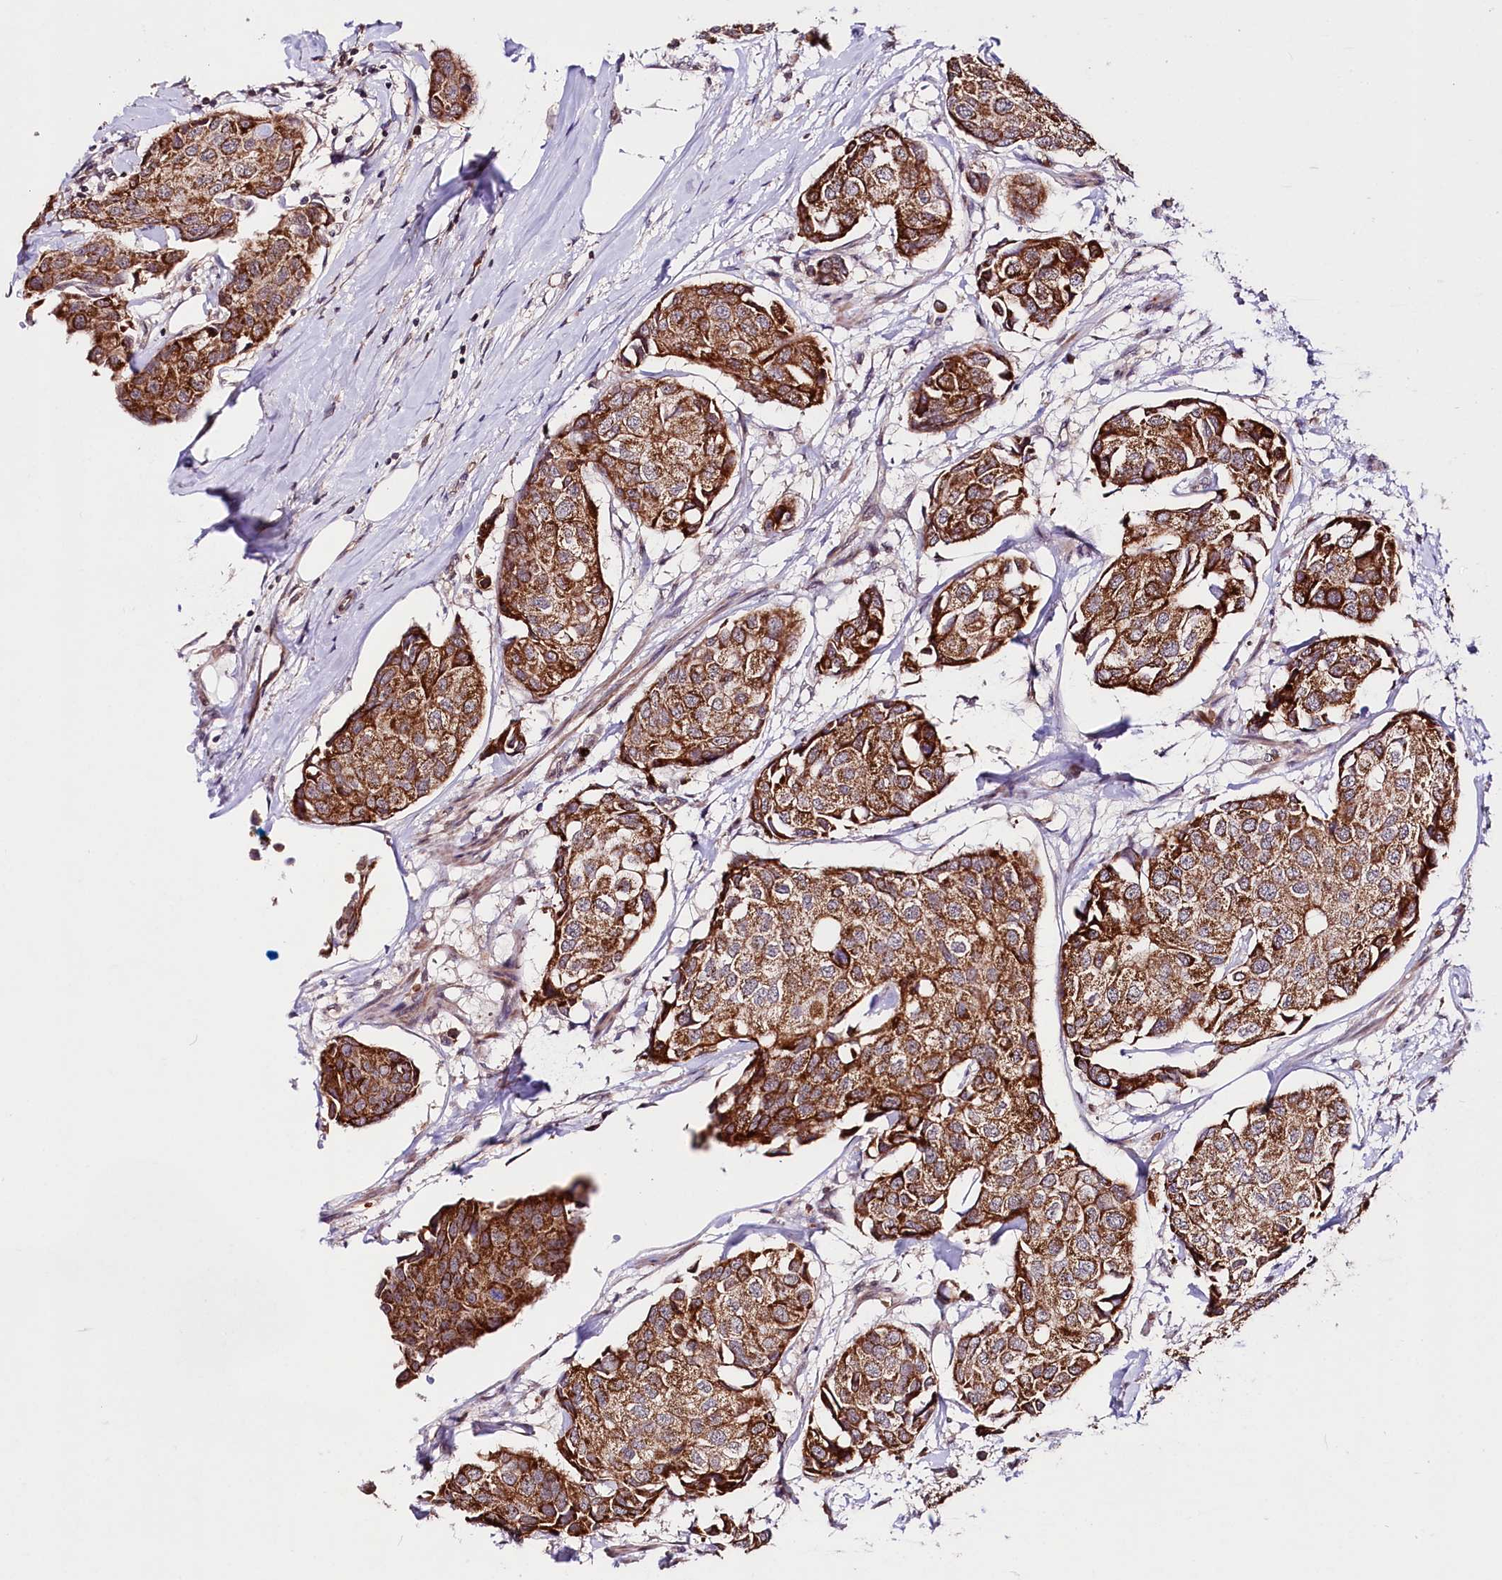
{"staining": {"intensity": "strong", "quantity": ">75%", "location": "cytoplasmic/membranous"}, "tissue": "breast cancer", "cell_type": "Tumor cells", "image_type": "cancer", "snomed": [{"axis": "morphology", "description": "Duct carcinoma"}, {"axis": "topography", "description": "Breast"}], "caption": "Breast cancer (intraductal carcinoma) was stained to show a protein in brown. There is high levels of strong cytoplasmic/membranous expression in about >75% of tumor cells.", "gene": "TAFAZZIN", "patient": {"sex": "female", "age": 80}}